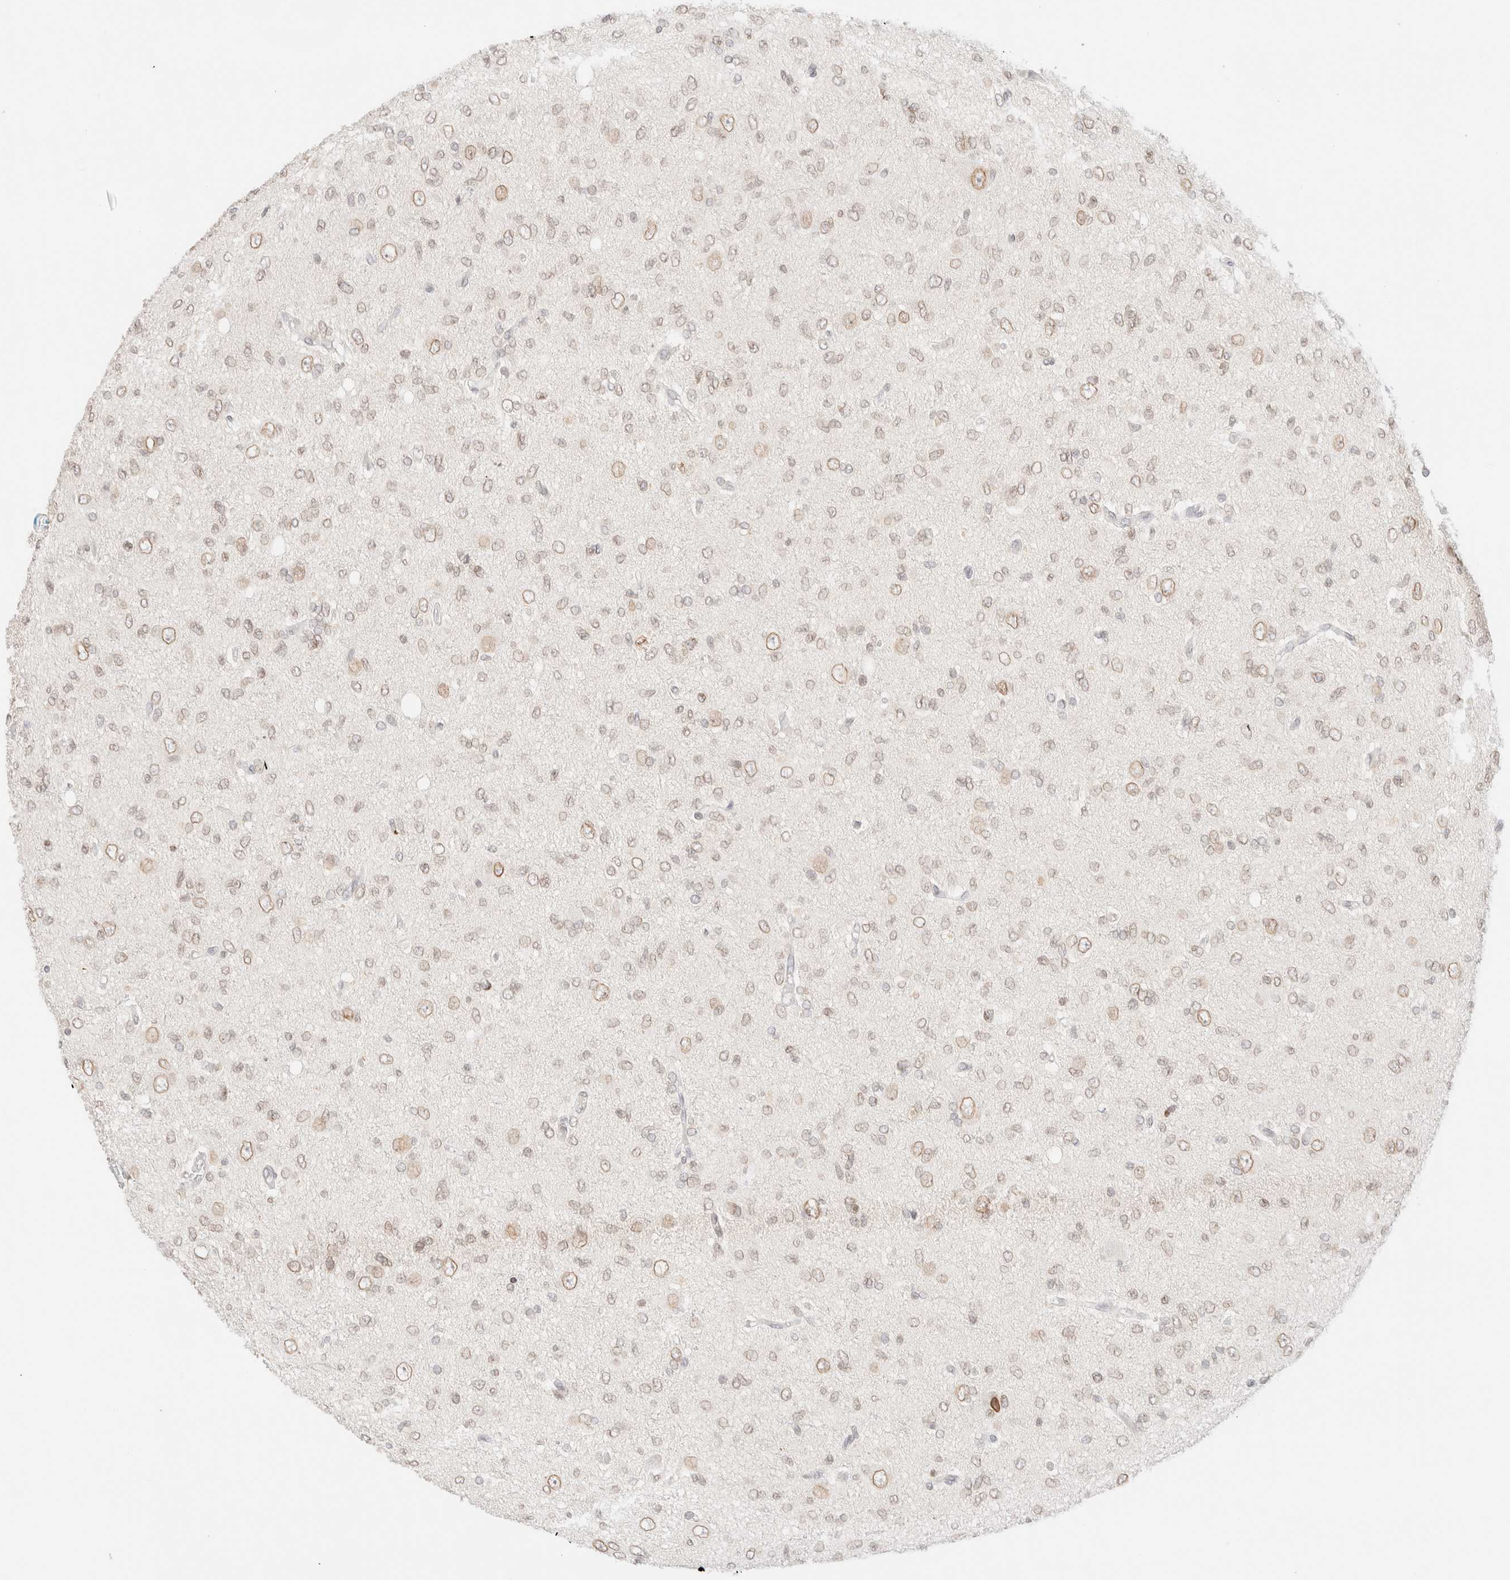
{"staining": {"intensity": "weak", "quantity": ">75%", "location": "cytoplasmic/membranous,nuclear"}, "tissue": "glioma", "cell_type": "Tumor cells", "image_type": "cancer", "snomed": [{"axis": "morphology", "description": "Glioma, malignant, High grade"}, {"axis": "topography", "description": "Brain"}], "caption": "DAB immunohistochemical staining of human malignant glioma (high-grade) demonstrates weak cytoplasmic/membranous and nuclear protein positivity in about >75% of tumor cells.", "gene": "ZNF770", "patient": {"sex": "female", "age": 59}}